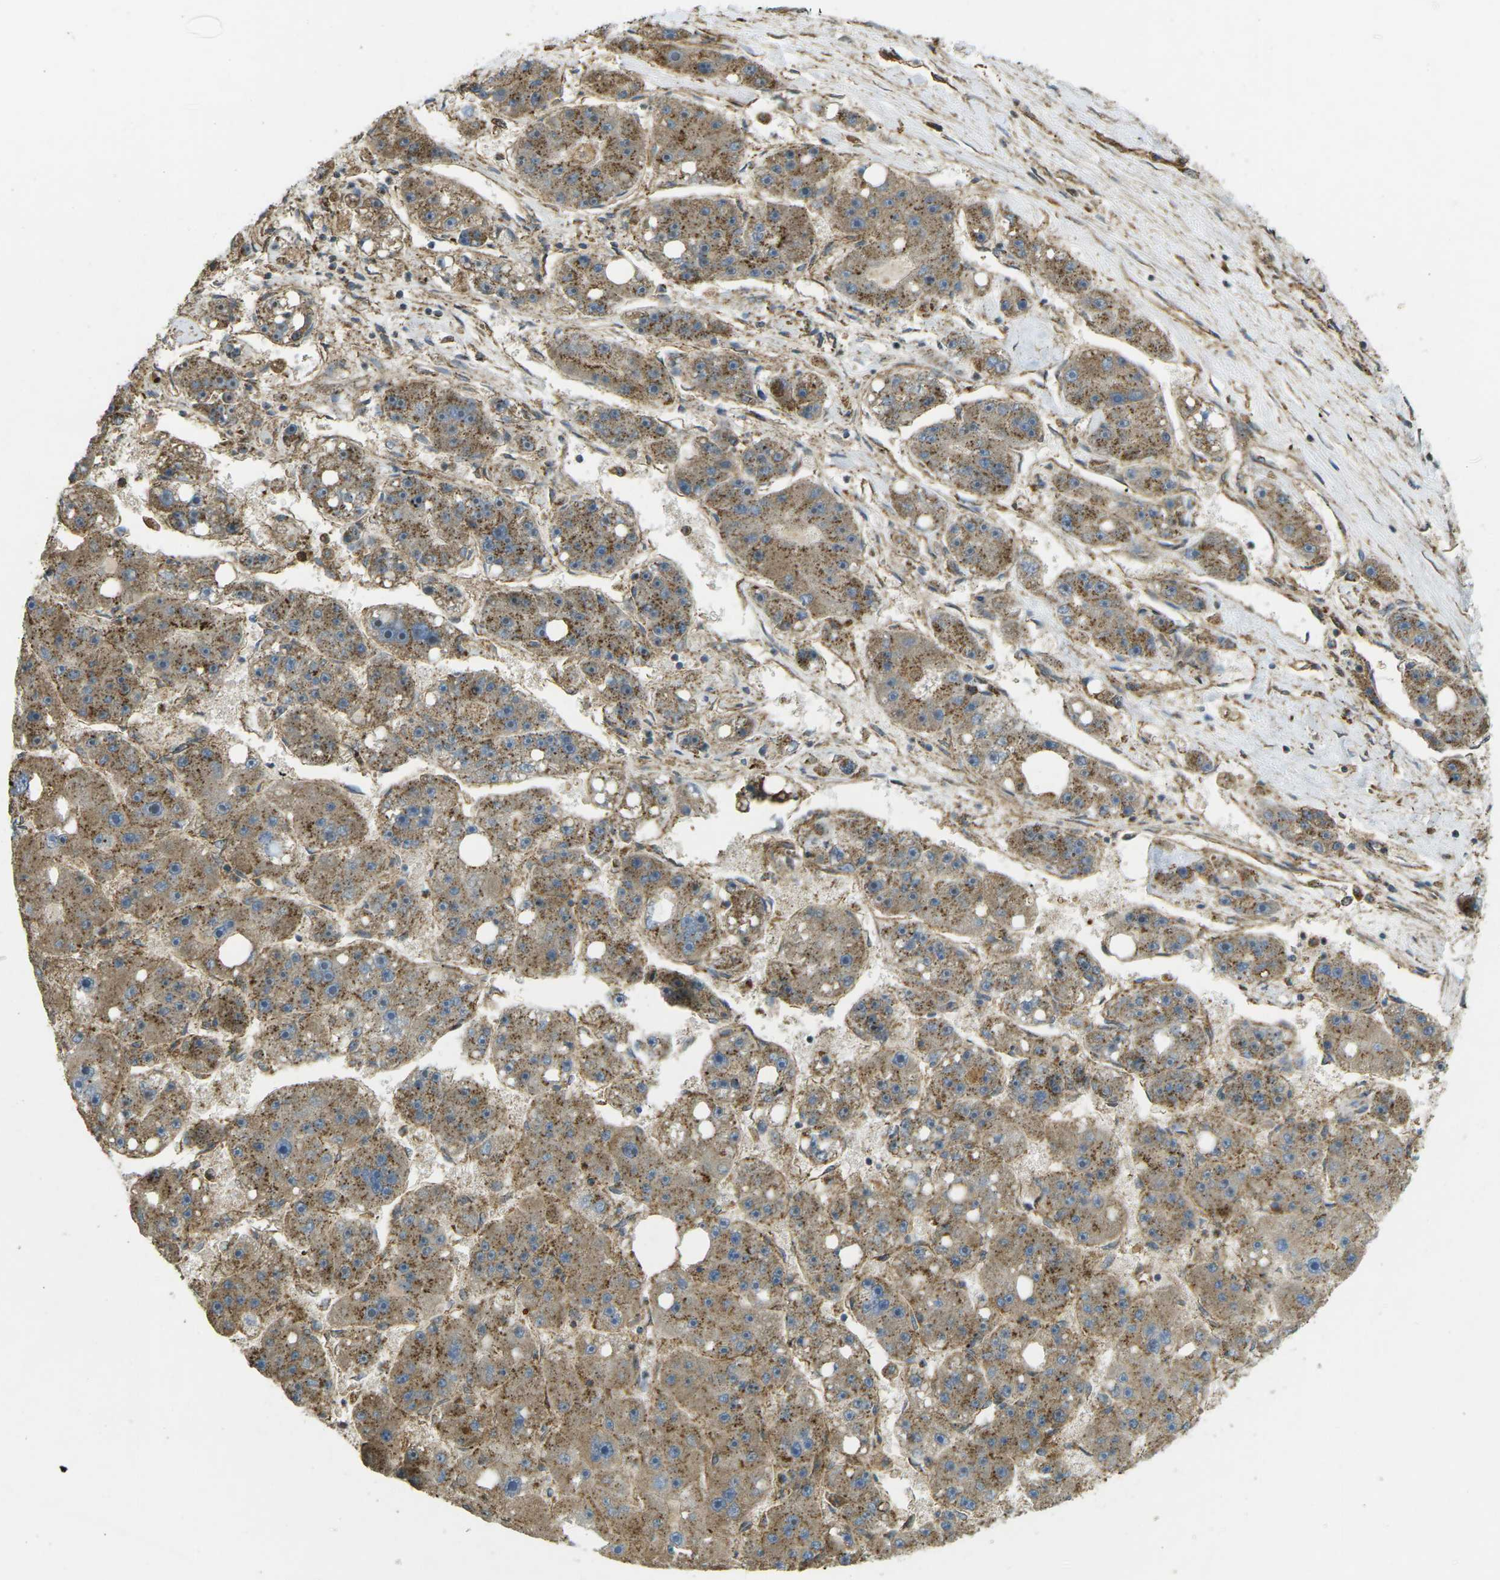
{"staining": {"intensity": "moderate", "quantity": ">75%", "location": "cytoplasmic/membranous"}, "tissue": "liver cancer", "cell_type": "Tumor cells", "image_type": "cancer", "snomed": [{"axis": "morphology", "description": "Carcinoma, Hepatocellular, NOS"}, {"axis": "topography", "description": "Liver"}], "caption": "Hepatocellular carcinoma (liver) tissue reveals moderate cytoplasmic/membranous staining in about >75% of tumor cells", "gene": "CHMP3", "patient": {"sex": "female", "age": 61}}